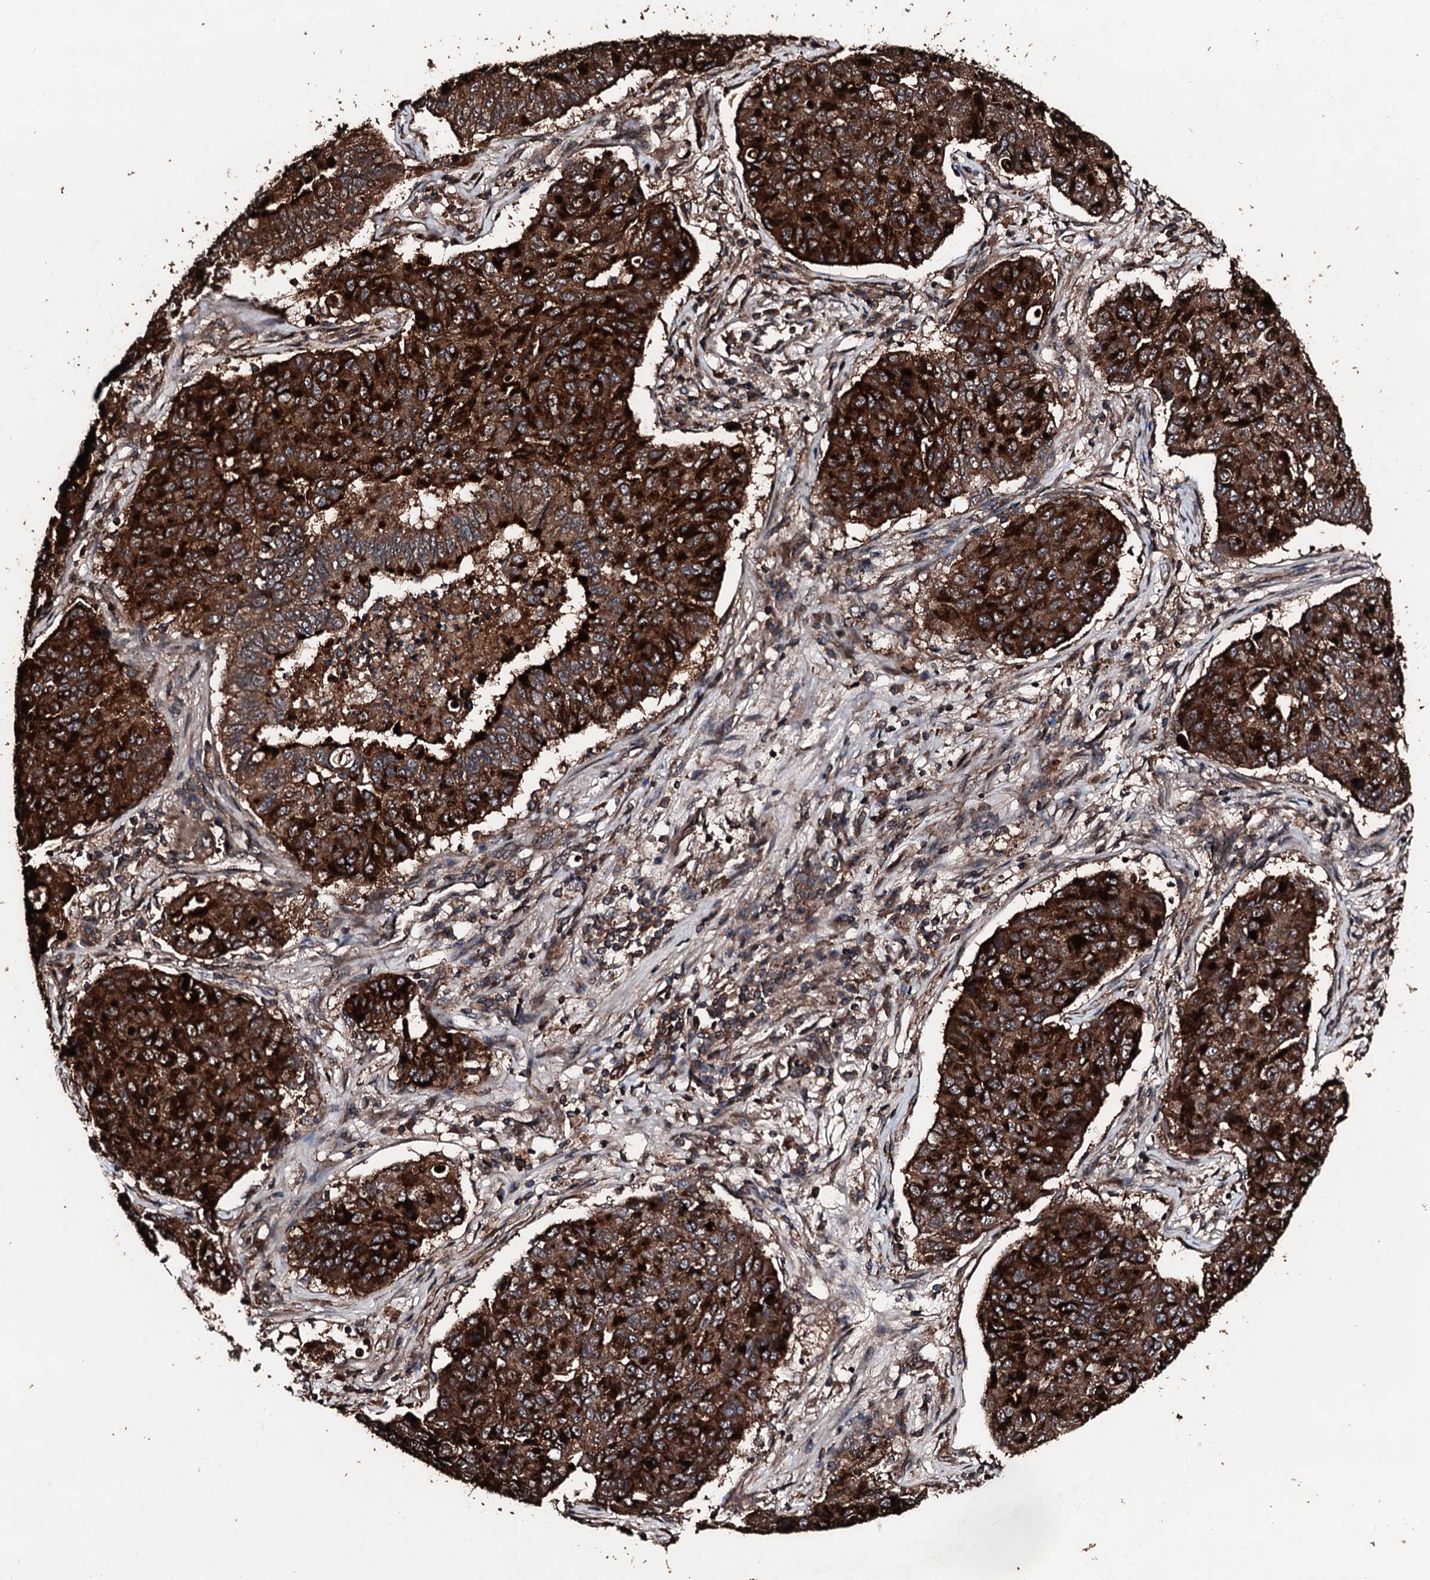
{"staining": {"intensity": "strong", "quantity": ">75%", "location": "cytoplasmic/membranous"}, "tissue": "lung cancer", "cell_type": "Tumor cells", "image_type": "cancer", "snomed": [{"axis": "morphology", "description": "Squamous cell carcinoma, NOS"}, {"axis": "topography", "description": "Lung"}], "caption": "The histopathology image demonstrates staining of lung squamous cell carcinoma, revealing strong cytoplasmic/membranous protein expression (brown color) within tumor cells.", "gene": "KIF18A", "patient": {"sex": "male", "age": 74}}